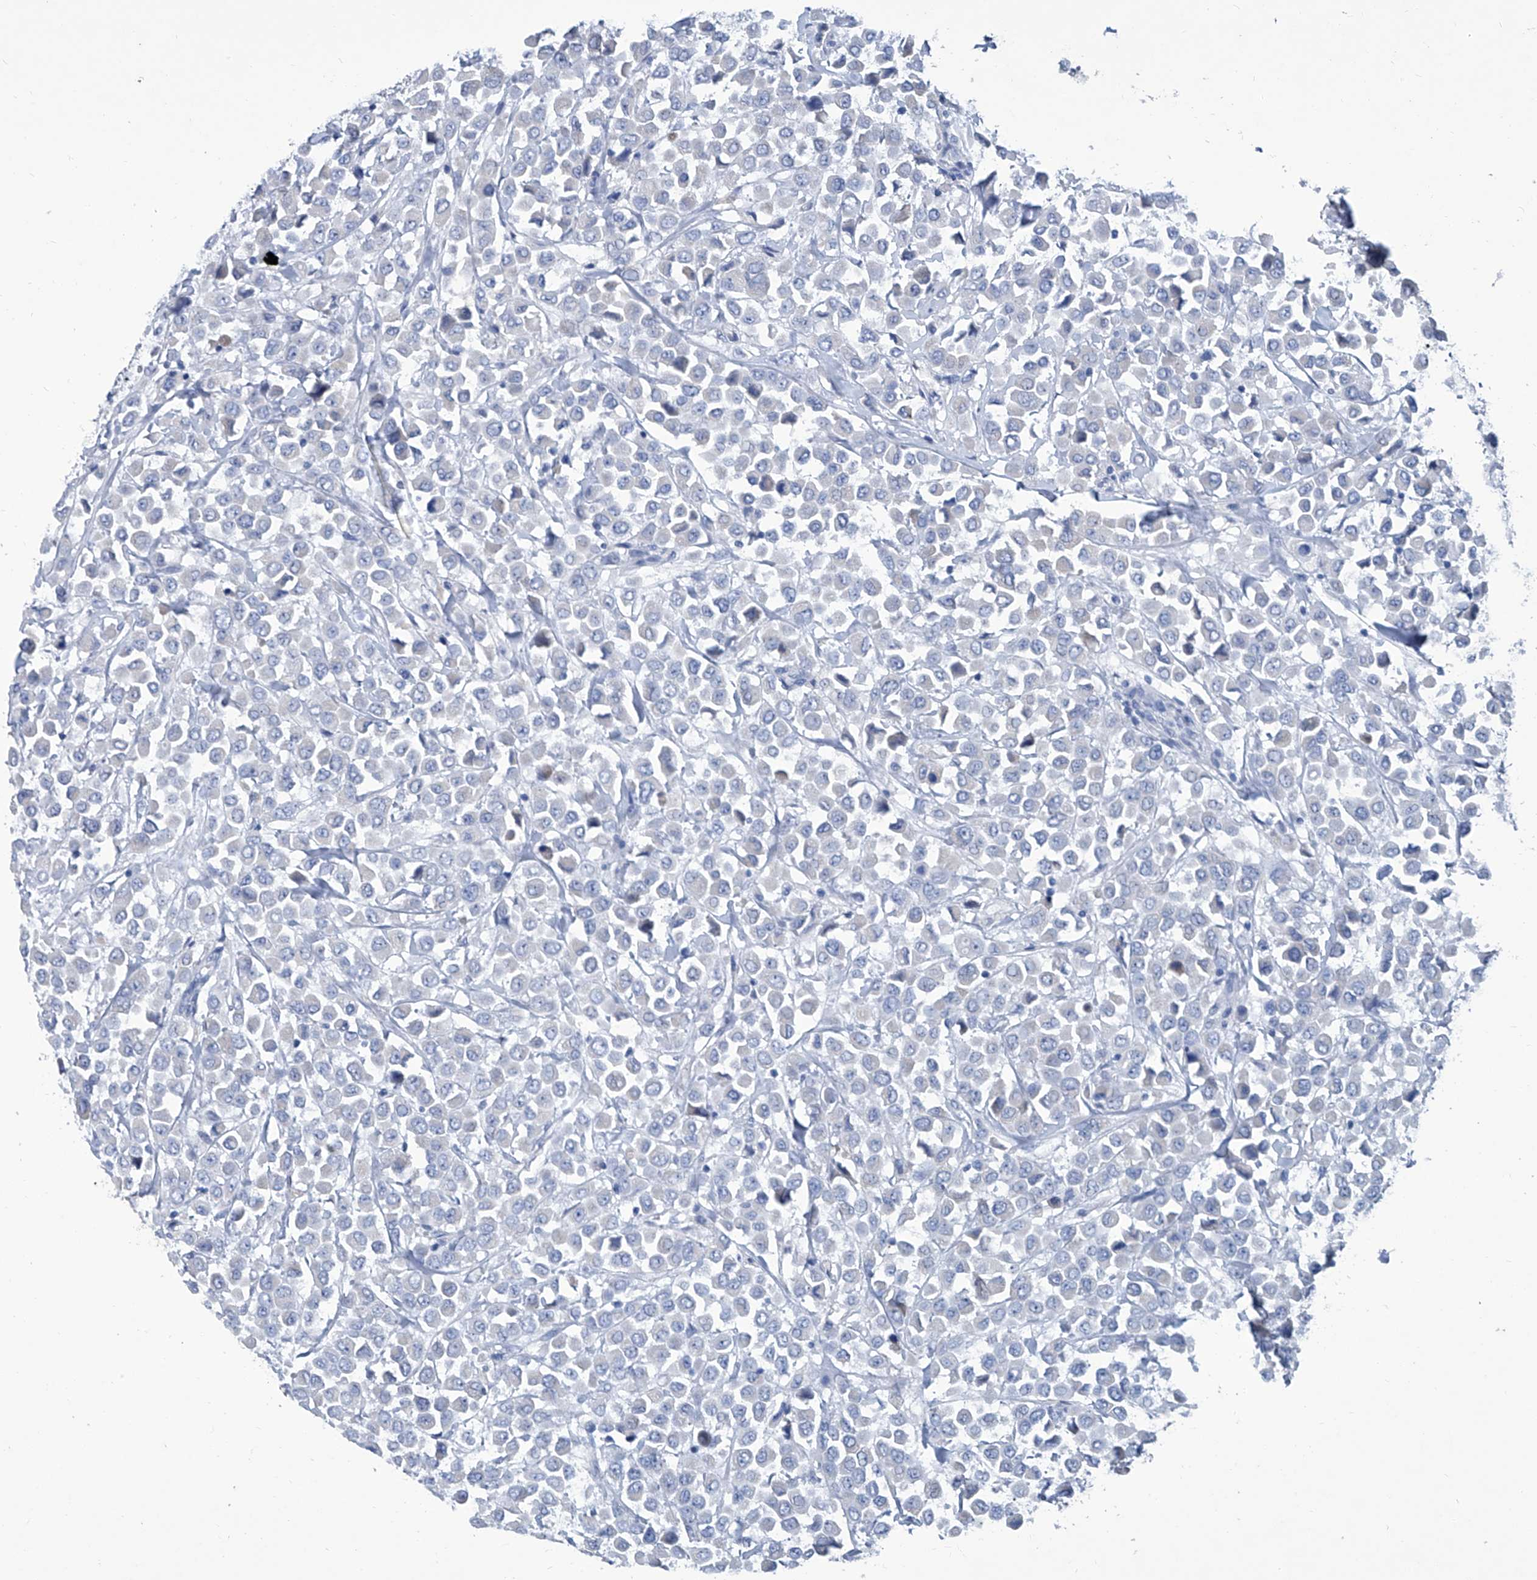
{"staining": {"intensity": "negative", "quantity": "none", "location": "none"}, "tissue": "breast cancer", "cell_type": "Tumor cells", "image_type": "cancer", "snomed": [{"axis": "morphology", "description": "Duct carcinoma"}, {"axis": "topography", "description": "Breast"}], "caption": "This is an IHC histopathology image of breast cancer. There is no expression in tumor cells.", "gene": "MTARC1", "patient": {"sex": "female", "age": 61}}